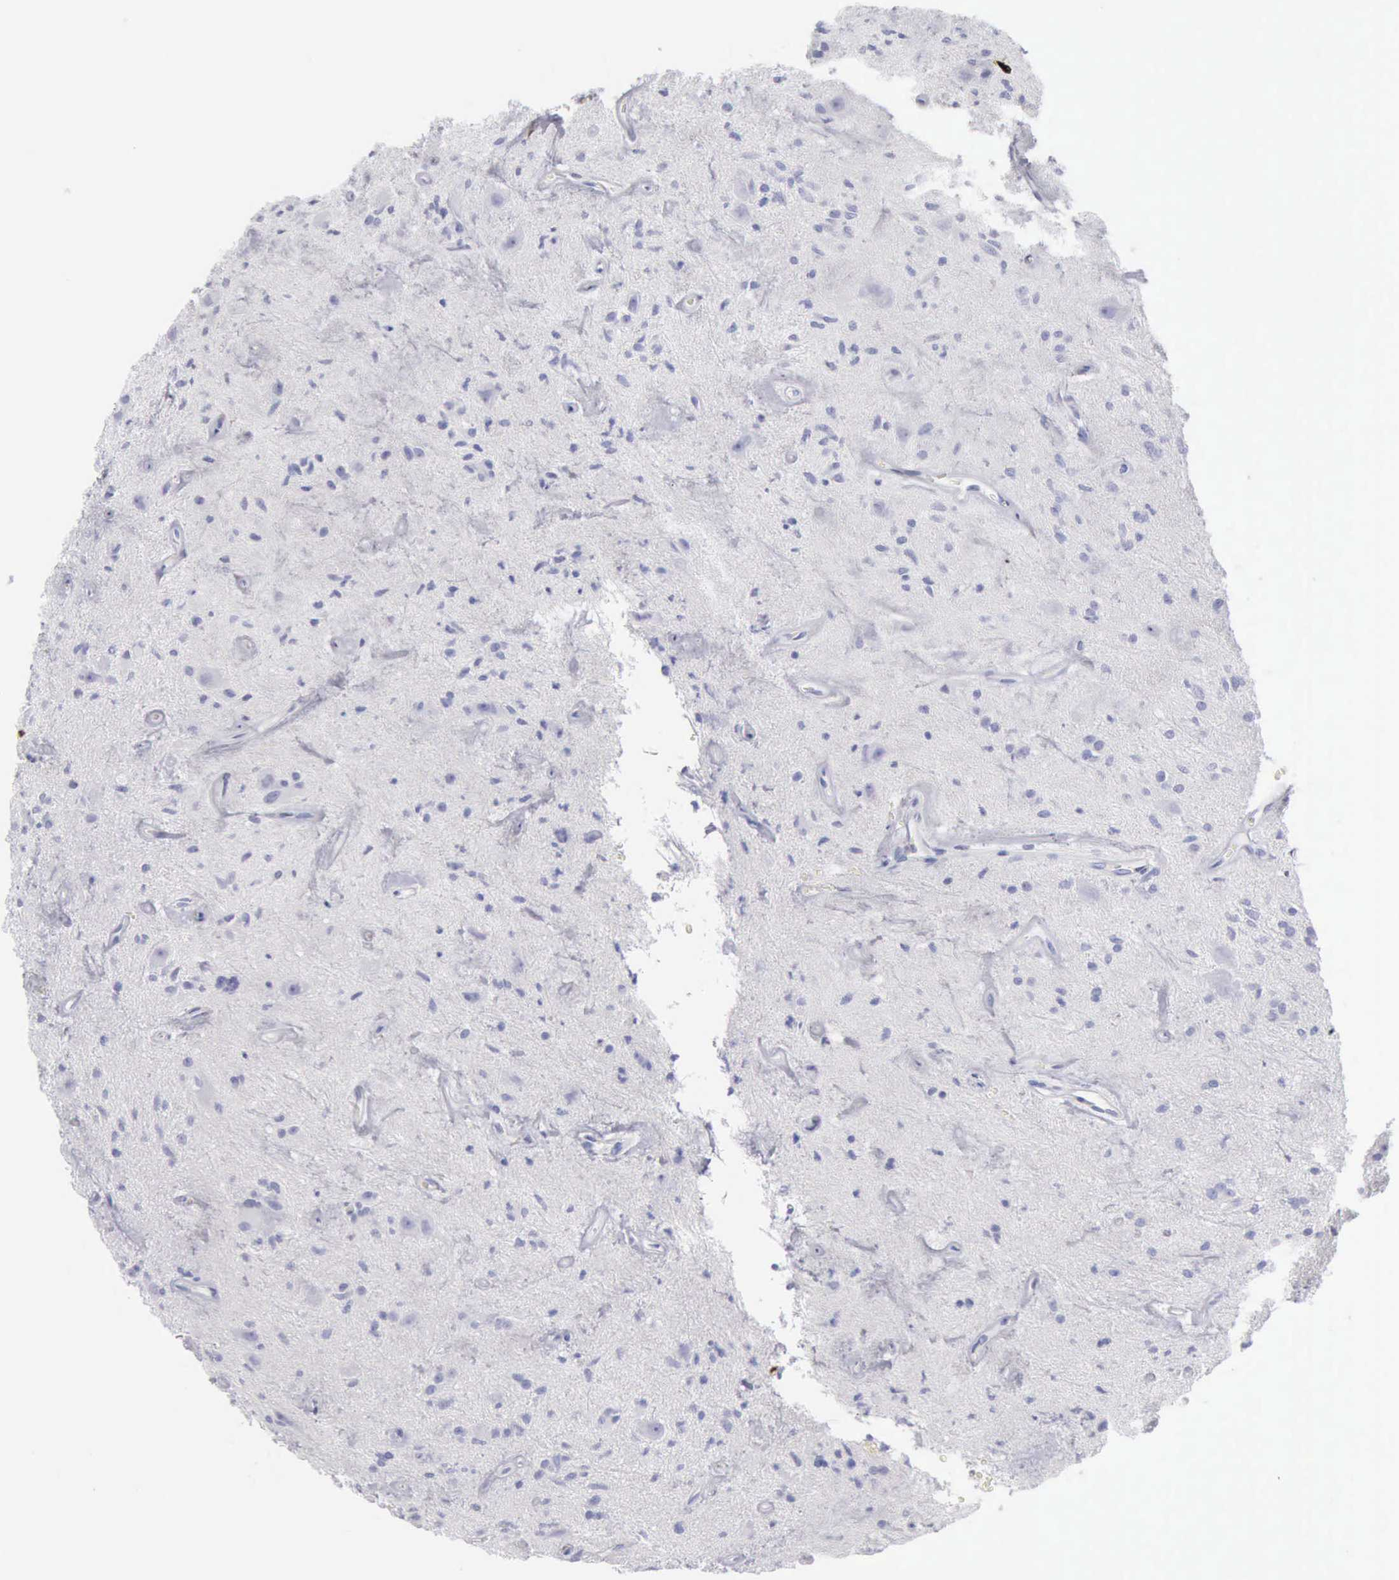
{"staining": {"intensity": "negative", "quantity": "none", "location": "none"}, "tissue": "glioma", "cell_type": "Tumor cells", "image_type": "cancer", "snomed": [{"axis": "morphology", "description": "Glioma, malignant, Low grade"}, {"axis": "topography", "description": "Brain"}], "caption": "Immunohistochemistry photomicrograph of malignant glioma (low-grade) stained for a protein (brown), which demonstrates no expression in tumor cells. (Stains: DAB (3,3'-diaminobenzidine) IHC with hematoxylin counter stain, Microscopy: brightfield microscopy at high magnification).", "gene": "KRT5", "patient": {"sex": "female", "age": 15}}